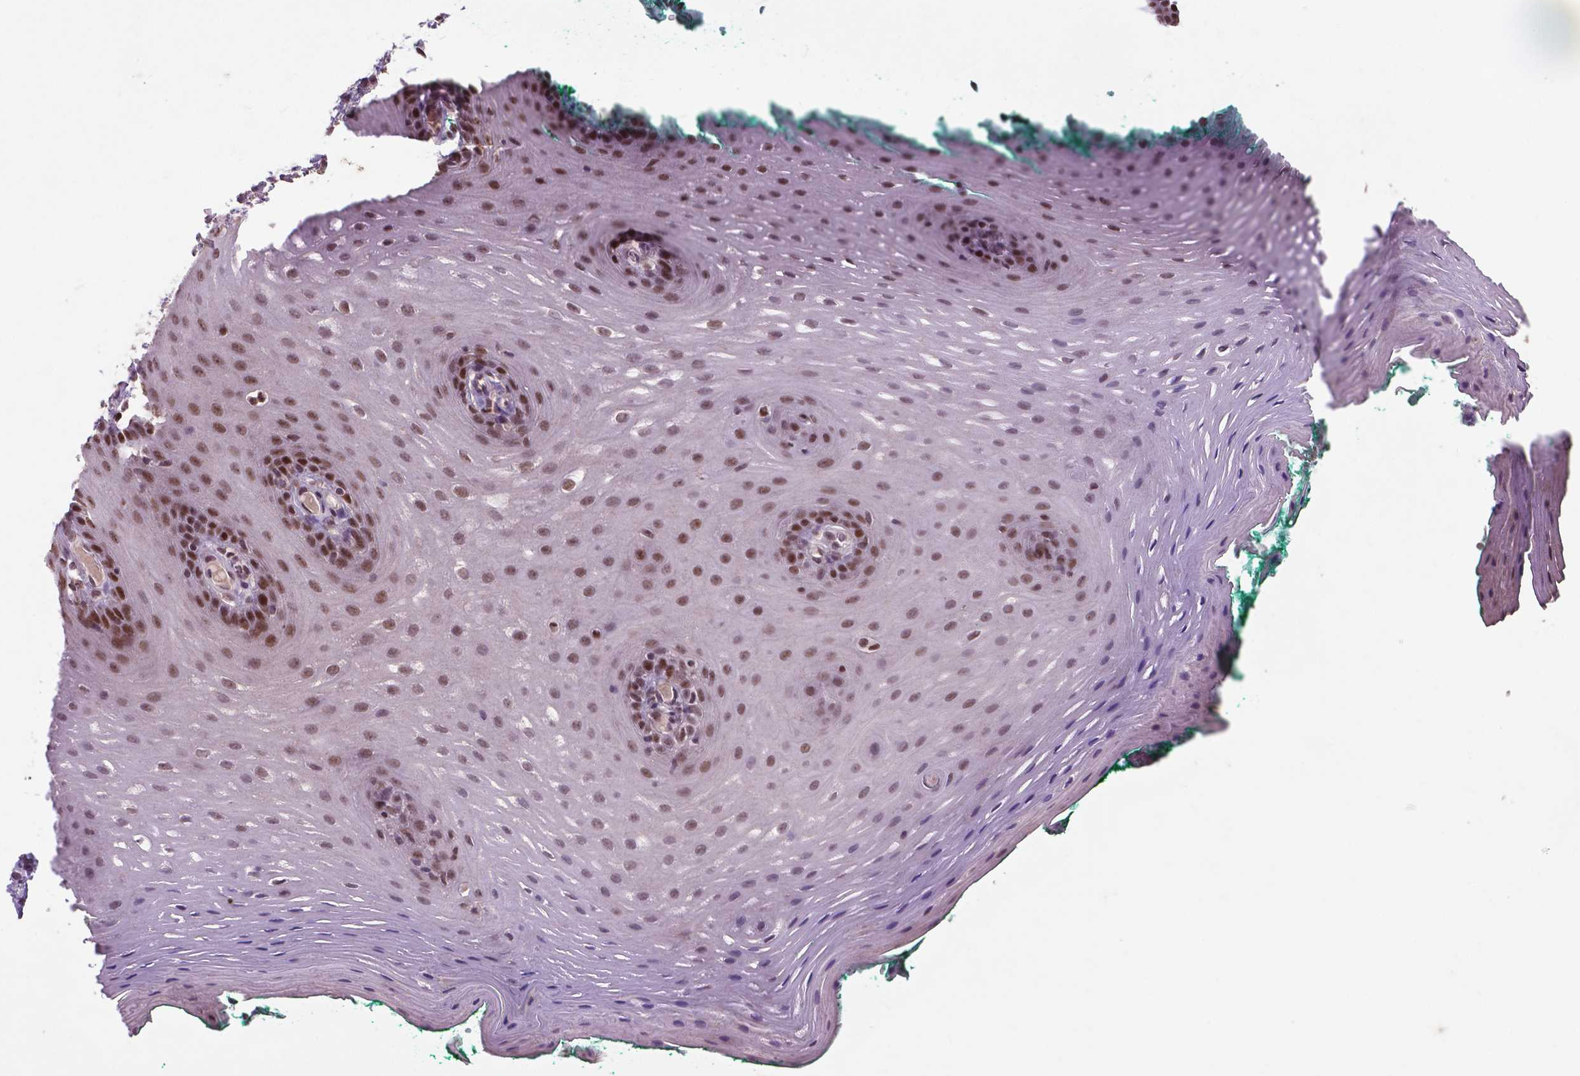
{"staining": {"intensity": "strong", "quantity": "25%-75%", "location": "nuclear"}, "tissue": "oral mucosa", "cell_type": "Squamous epithelial cells", "image_type": "normal", "snomed": [{"axis": "morphology", "description": "Normal tissue, NOS"}, {"axis": "morphology", "description": "Squamous cell carcinoma, NOS"}, {"axis": "topography", "description": "Oral tissue"}, {"axis": "topography", "description": "Head-Neck"}], "caption": "Immunohistochemical staining of unremarkable human oral mucosa exhibits high levels of strong nuclear expression in about 25%-75% of squamous epithelial cells.", "gene": "MSH2", "patient": {"sex": "male", "age": 78}}